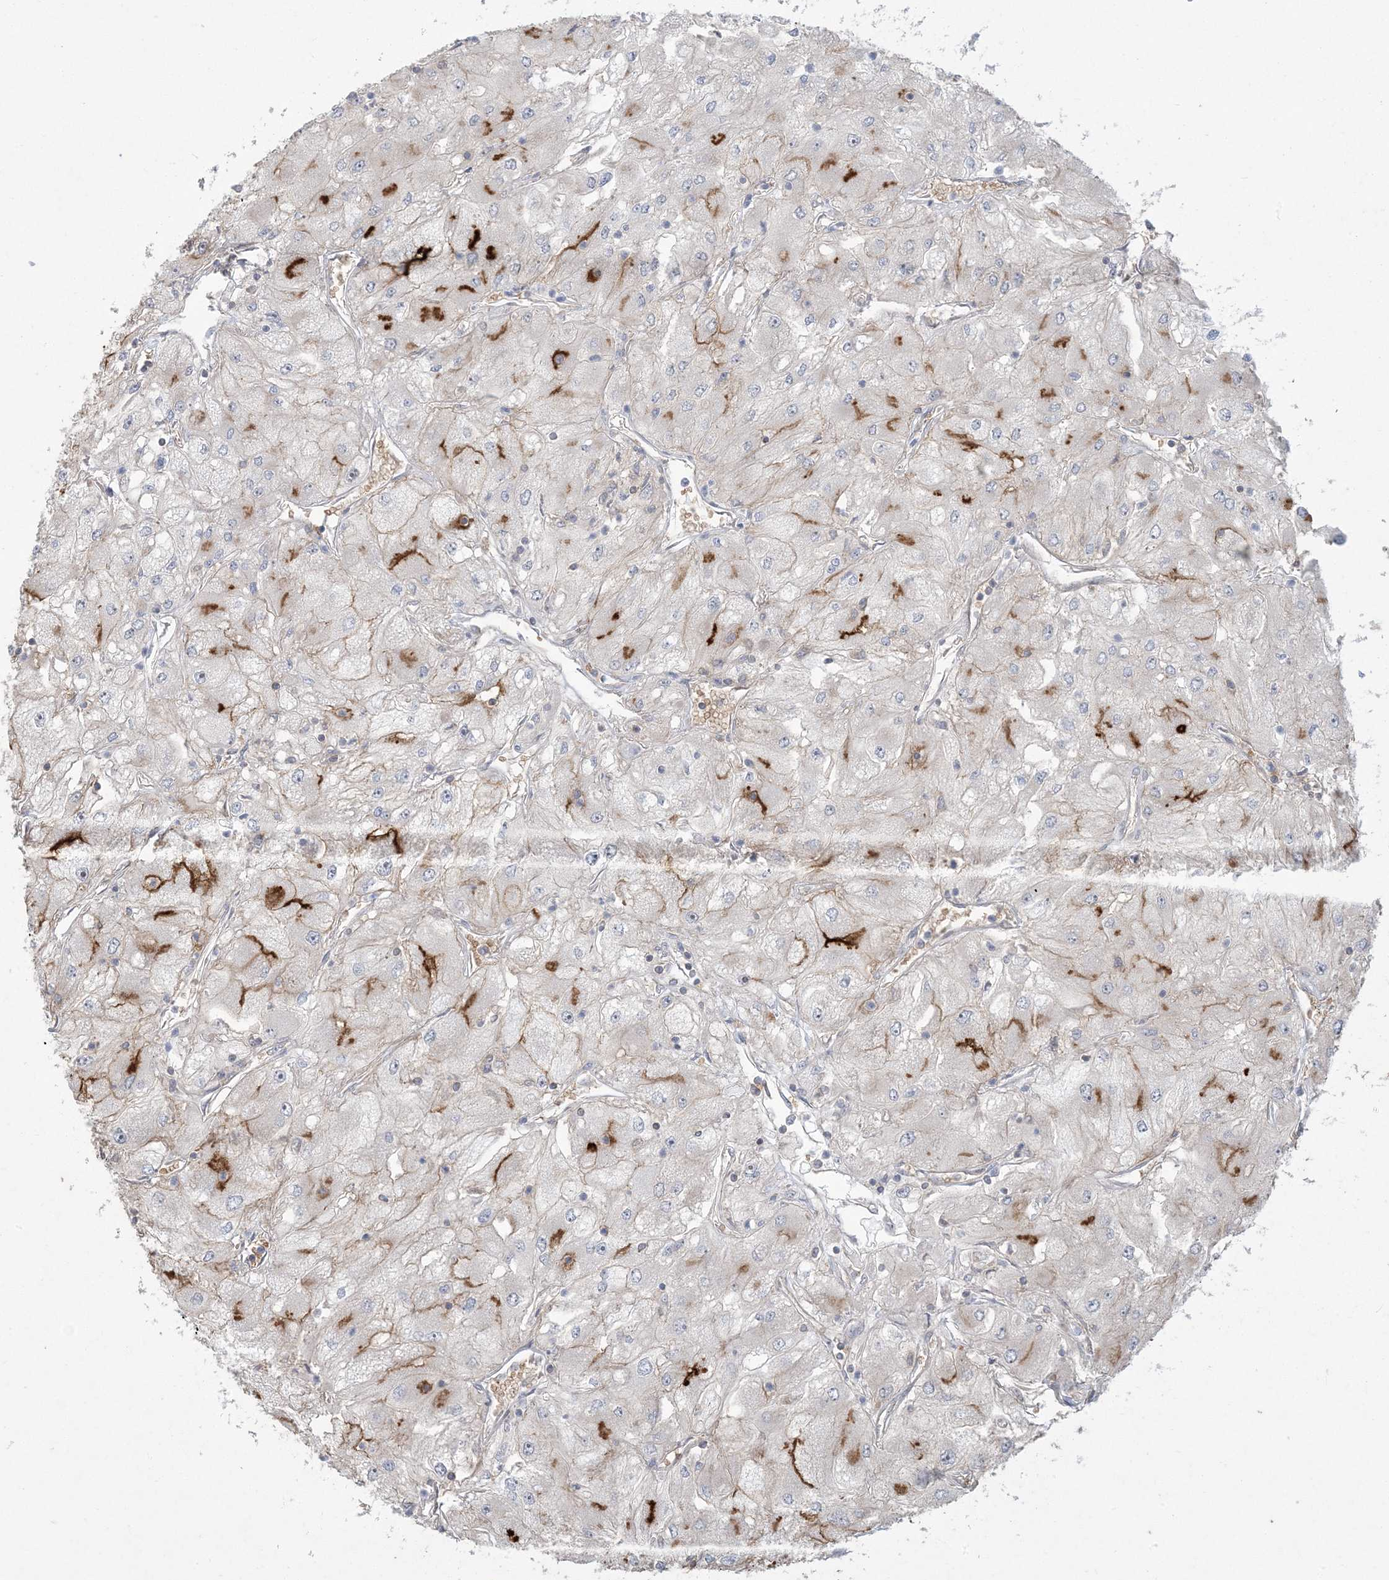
{"staining": {"intensity": "moderate", "quantity": "<25%", "location": "cytoplasmic/membranous"}, "tissue": "renal cancer", "cell_type": "Tumor cells", "image_type": "cancer", "snomed": [{"axis": "morphology", "description": "Adenocarcinoma, NOS"}, {"axis": "topography", "description": "Kidney"}], "caption": "An image of human renal adenocarcinoma stained for a protein exhibits moderate cytoplasmic/membranous brown staining in tumor cells.", "gene": "ABCF3", "patient": {"sex": "male", "age": 80}}